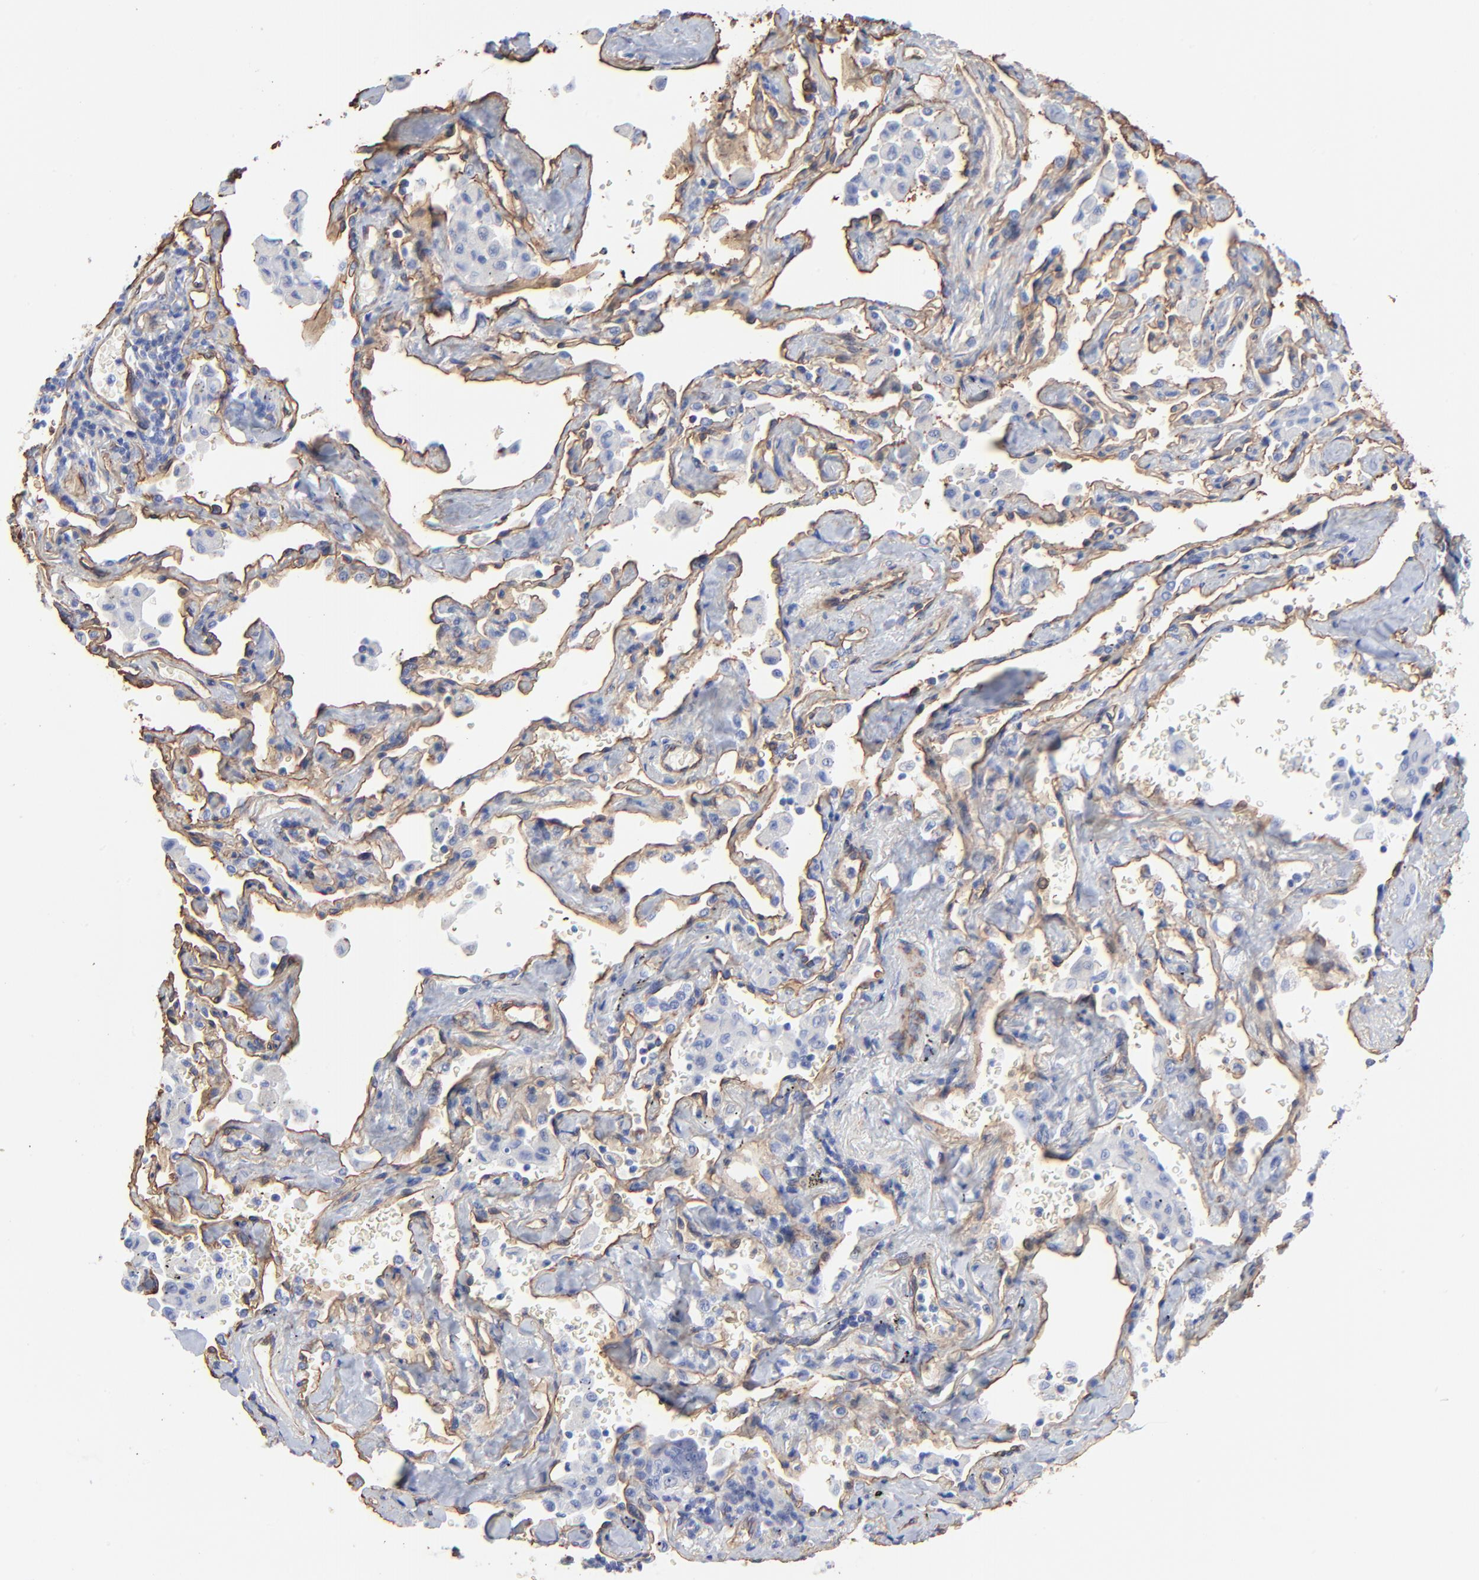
{"staining": {"intensity": "negative", "quantity": "none", "location": "none"}, "tissue": "lung cancer", "cell_type": "Tumor cells", "image_type": "cancer", "snomed": [{"axis": "morphology", "description": "Adenocarcinoma, NOS"}, {"axis": "topography", "description": "Lung"}], "caption": "An image of adenocarcinoma (lung) stained for a protein shows no brown staining in tumor cells.", "gene": "CAV1", "patient": {"sex": "female", "age": 64}}